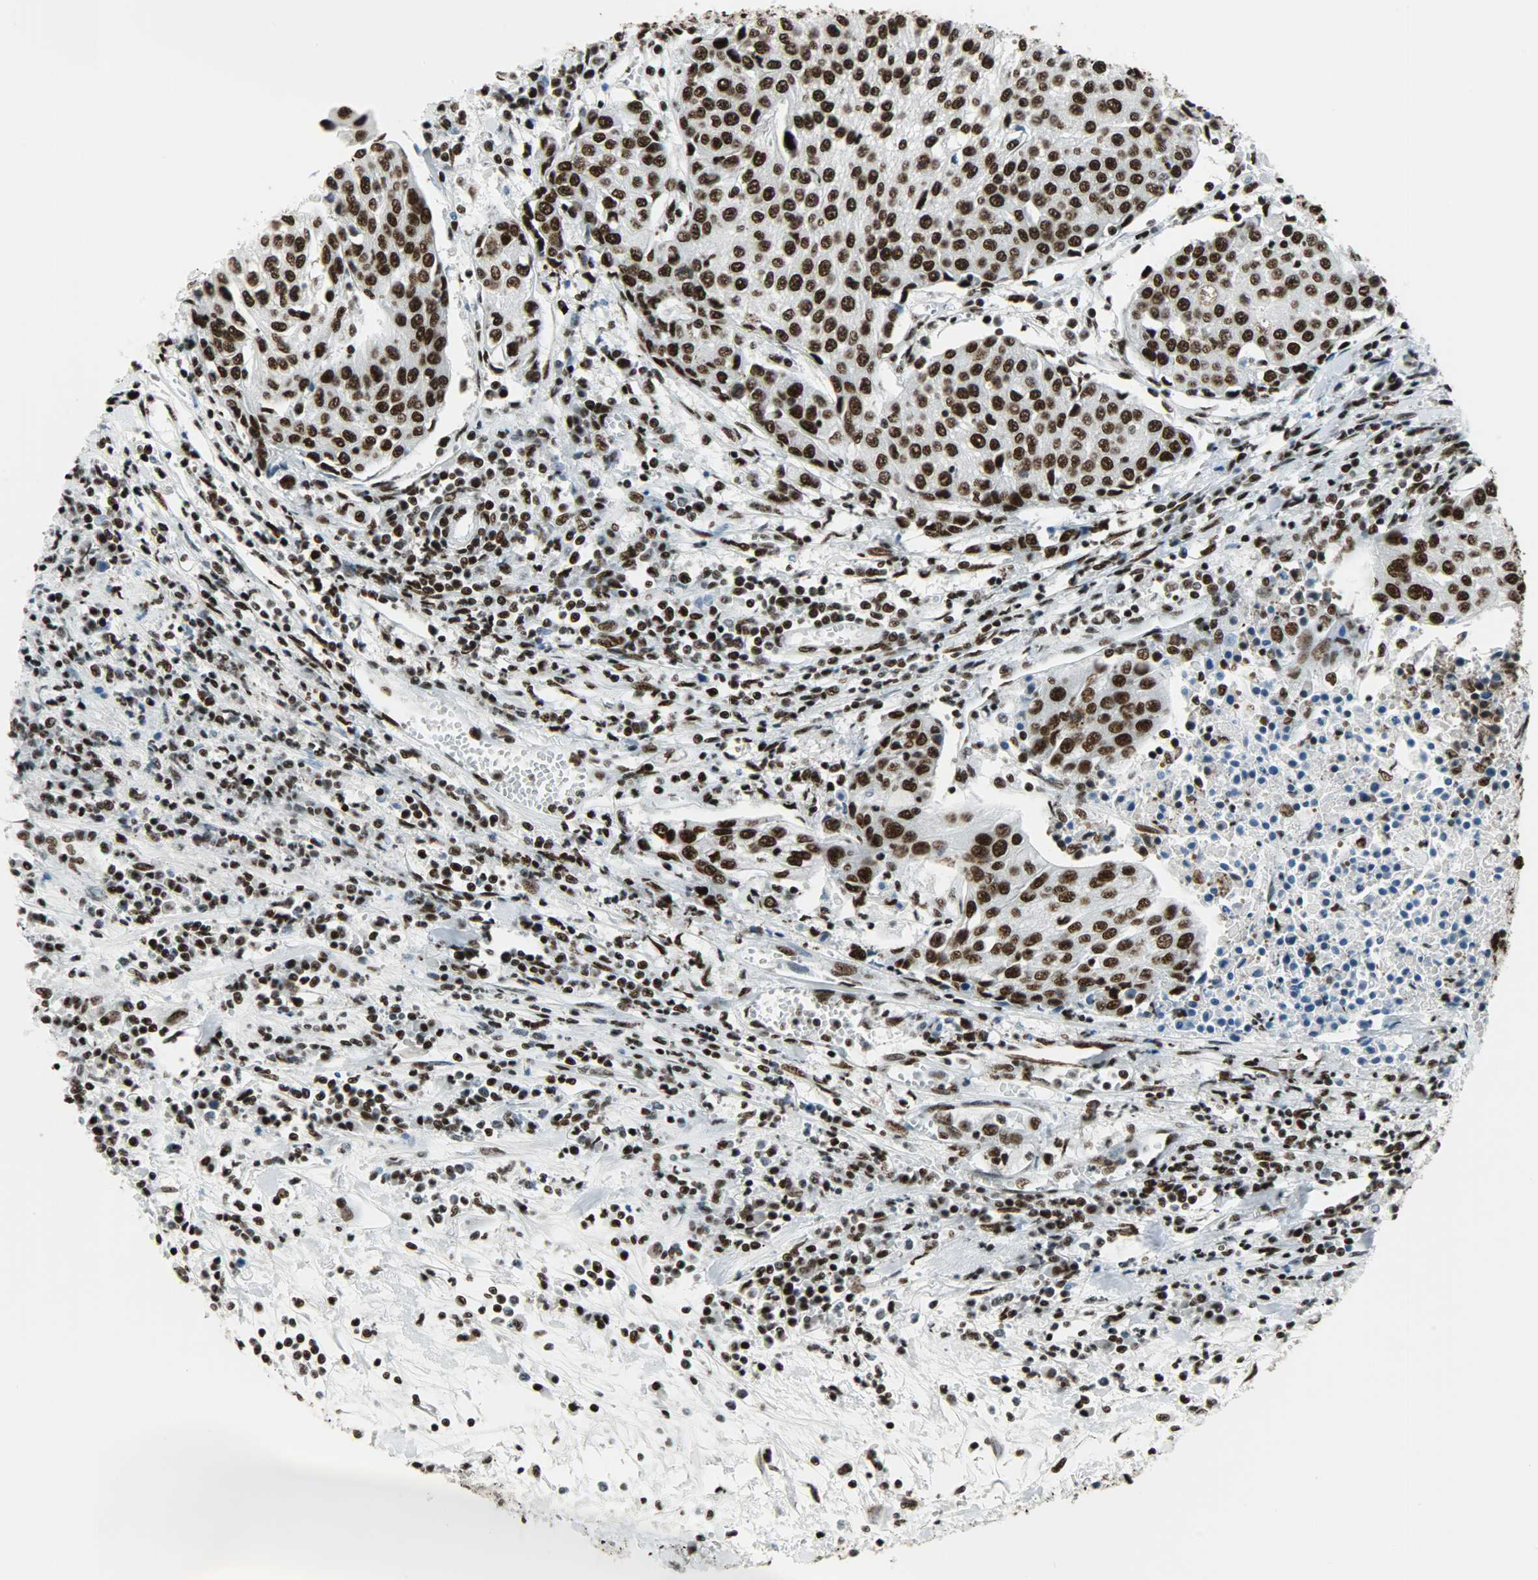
{"staining": {"intensity": "strong", "quantity": ">75%", "location": "nuclear"}, "tissue": "urothelial cancer", "cell_type": "Tumor cells", "image_type": "cancer", "snomed": [{"axis": "morphology", "description": "Urothelial carcinoma, High grade"}, {"axis": "topography", "description": "Urinary bladder"}], "caption": "This is a histology image of immunohistochemistry staining of urothelial carcinoma (high-grade), which shows strong positivity in the nuclear of tumor cells.", "gene": "SNRPA", "patient": {"sex": "female", "age": 85}}